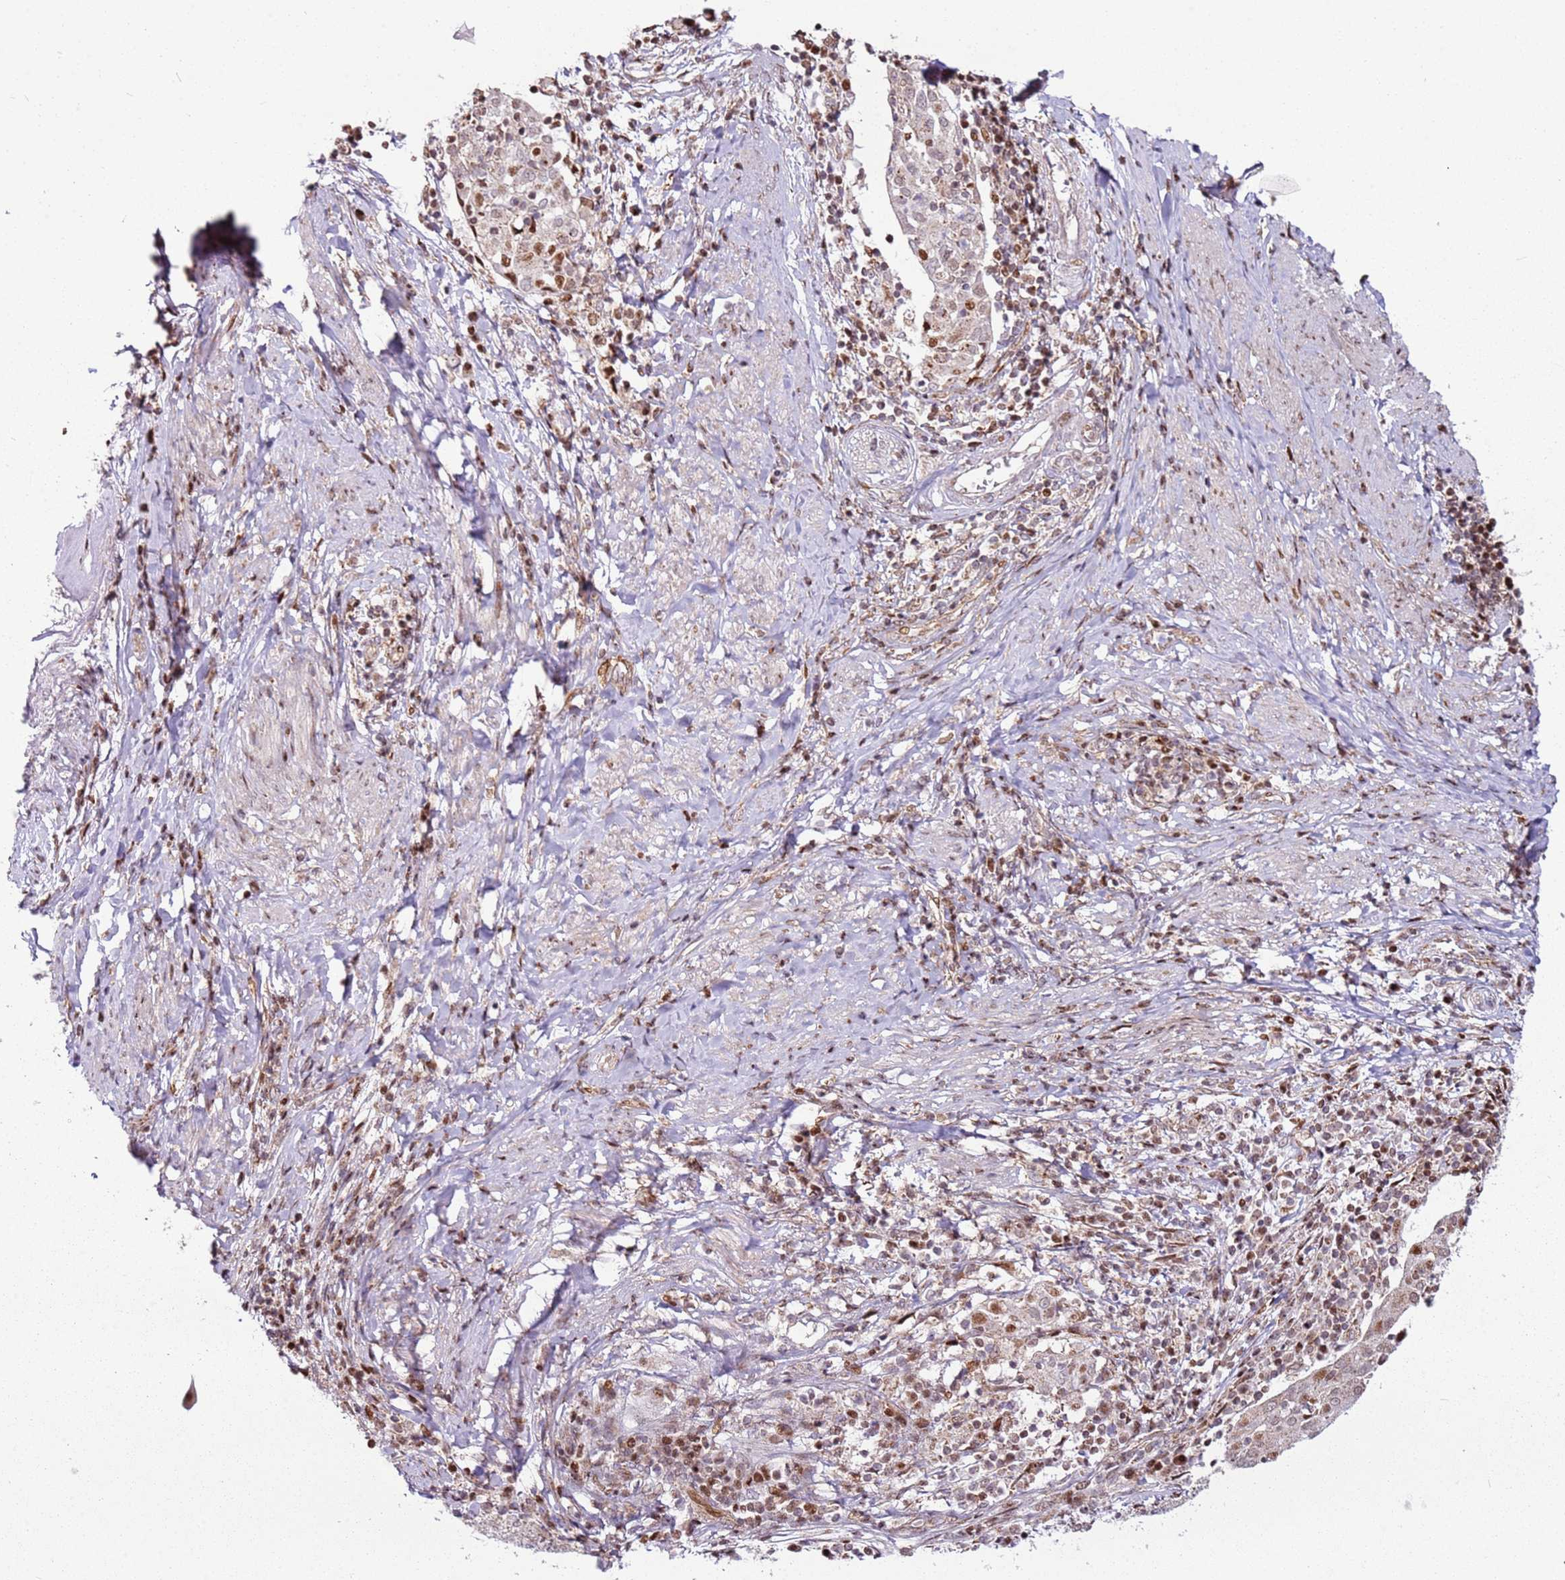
{"staining": {"intensity": "moderate", "quantity": "<25%", "location": "nuclear"}, "tissue": "cervical cancer", "cell_type": "Tumor cells", "image_type": "cancer", "snomed": [{"axis": "morphology", "description": "Squamous cell carcinoma, NOS"}, {"axis": "topography", "description": "Cervix"}], "caption": "The image demonstrates a brown stain indicating the presence of a protein in the nuclear of tumor cells in cervical cancer (squamous cell carcinoma). (IHC, brightfield microscopy, high magnification).", "gene": "PCTP", "patient": {"sex": "female", "age": 52}}